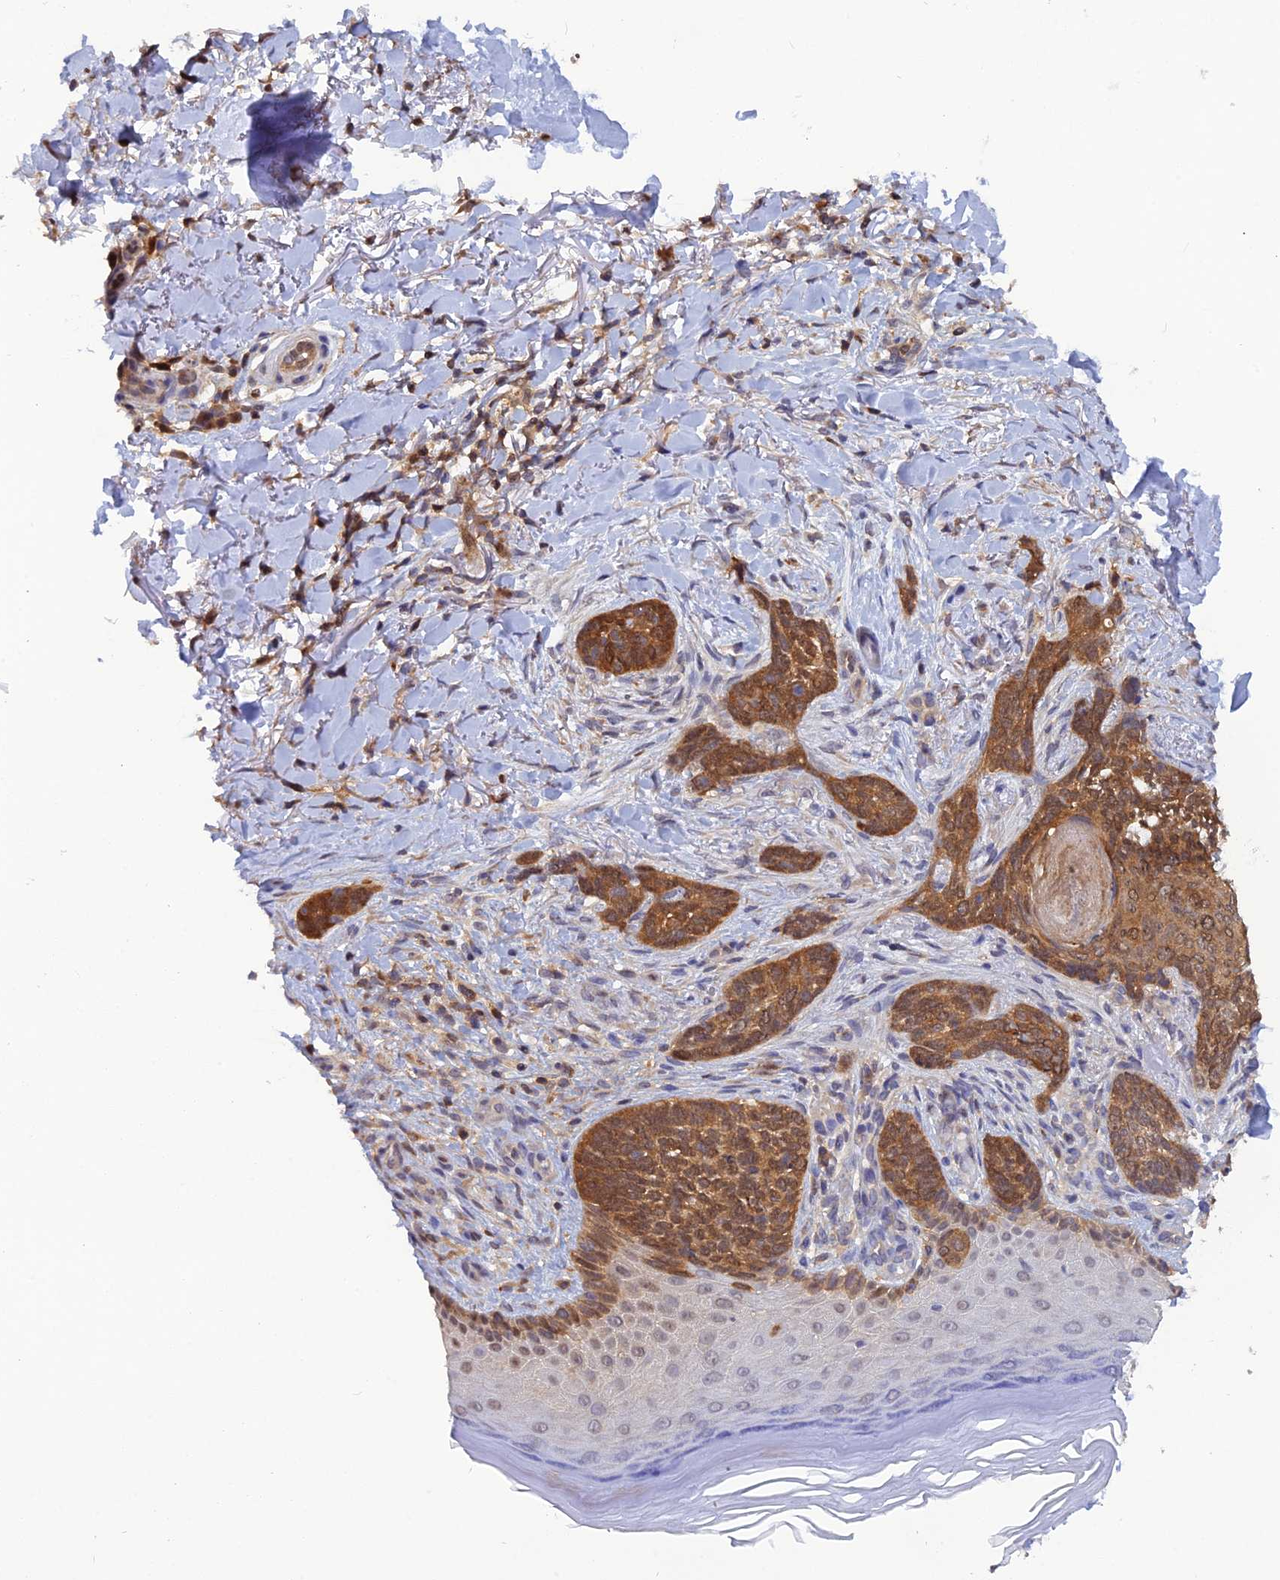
{"staining": {"intensity": "moderate", "quantity": ">75%", "location": "cytoplasmic/membranous,nuclear"}, "tissue": "skin cancer", "cell_type": "Tumor cells", "image_type": "cancer", "snomed": [{"axis": "morphology", "description": "Normal tissue, NOS"}, {"axis": "morphology", "description": "Basal cell carcinoma"}, {"axis": "topography", "description": "Skin"}], "caption": "Brown immunohistochemical staining in human basal cell carcinoma (skin) exhibits moderate cytoplasmic/membranous and nuclear expression in approximately >75% of tumor cells. (DAB = brown stain, brightfield microscopy at high magnification).", "gene": "HINT1", "patient": {"sex": "female", "age": 67}}